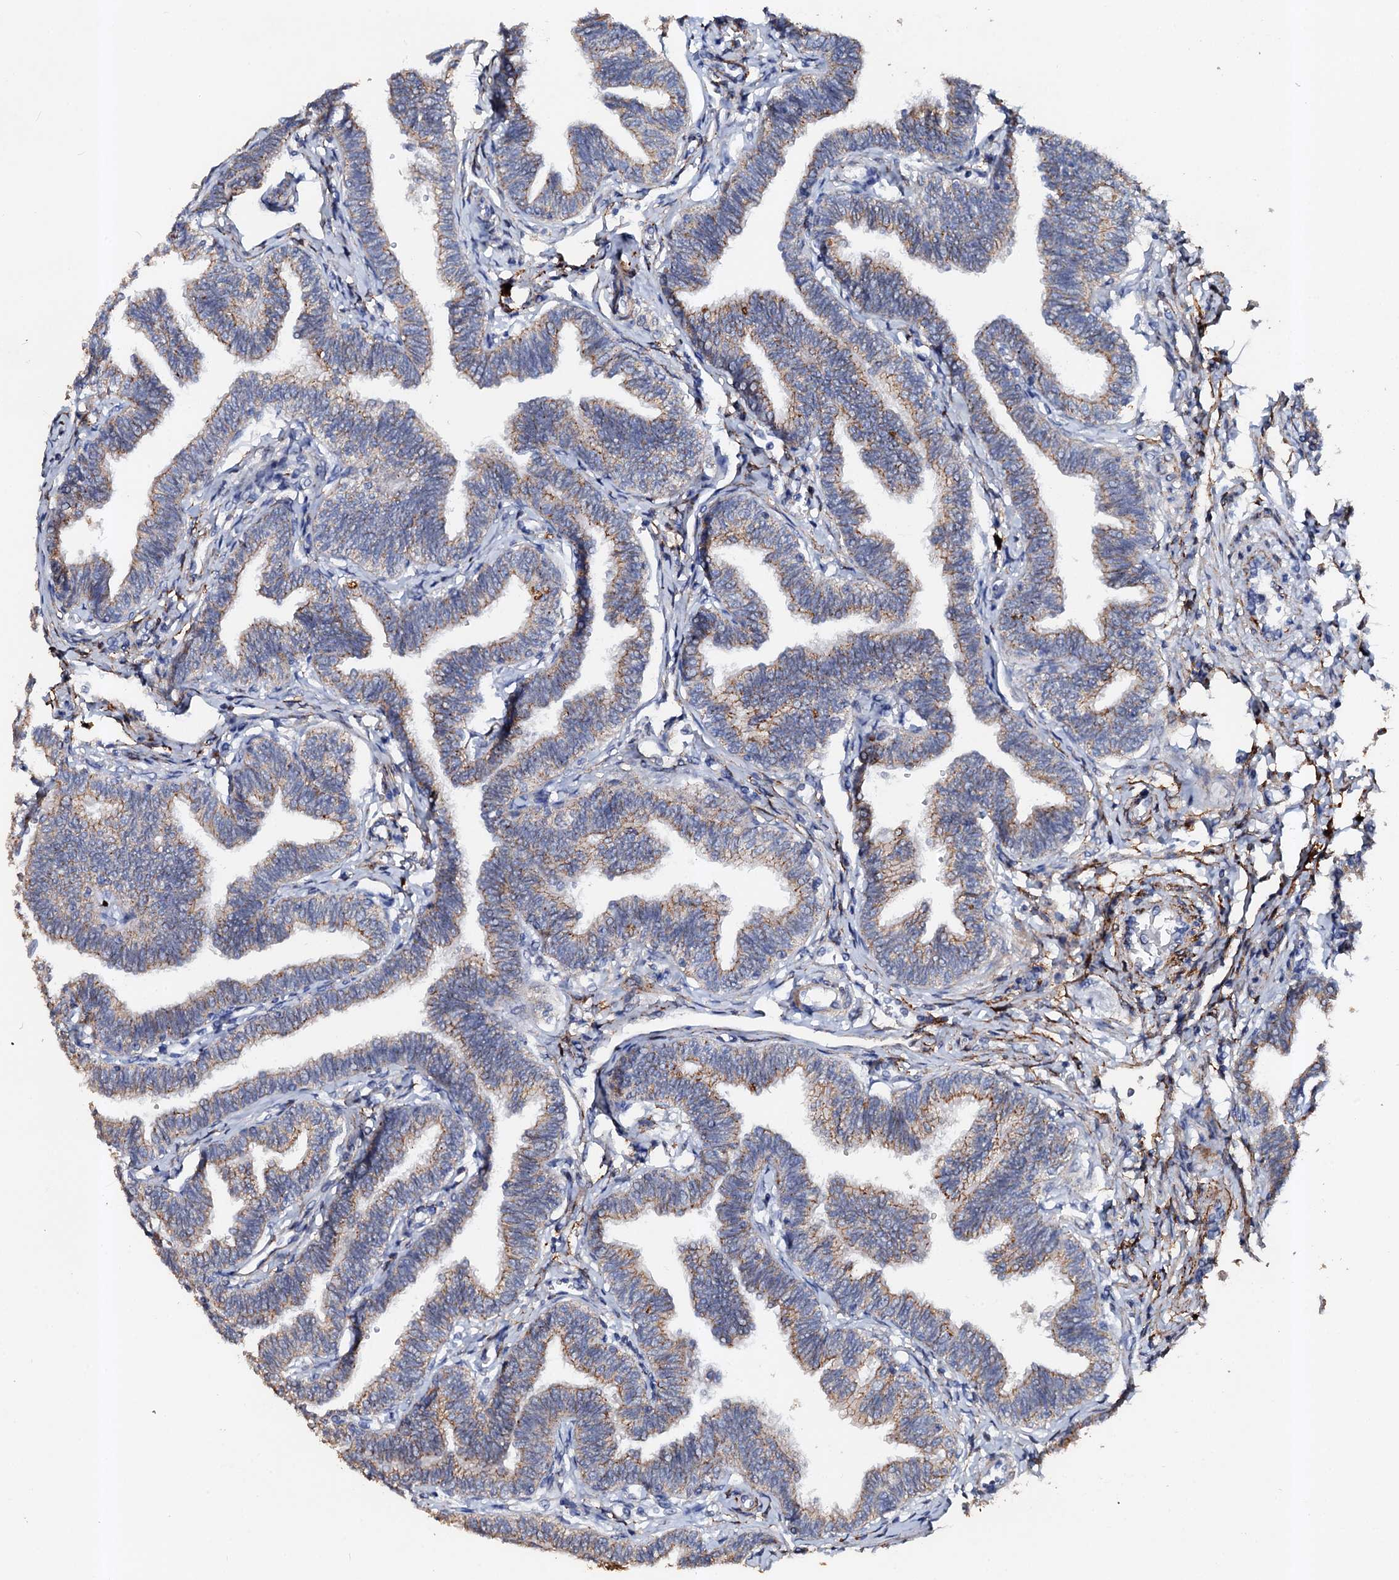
{"staining": {"intensity": "weak", "quantity": "<25%", "location": "cytoplasmic/membranous"}, "tissue": "fallopian tube", "cell_type": "Glandular cells", "image_type": "normal", "snomed": [{"axis": "morphology", "description": "Normal tissue, NOS"}, {"axis": "topography", "description": "Fallopian tube"}, {"axis": "topography", "description": "Ovary"}], "caption": "Glandular cells show no significant expression in benign fallopian tube.", "gene": "VPS36", "patient": {"sex": "female", "age": 23}}